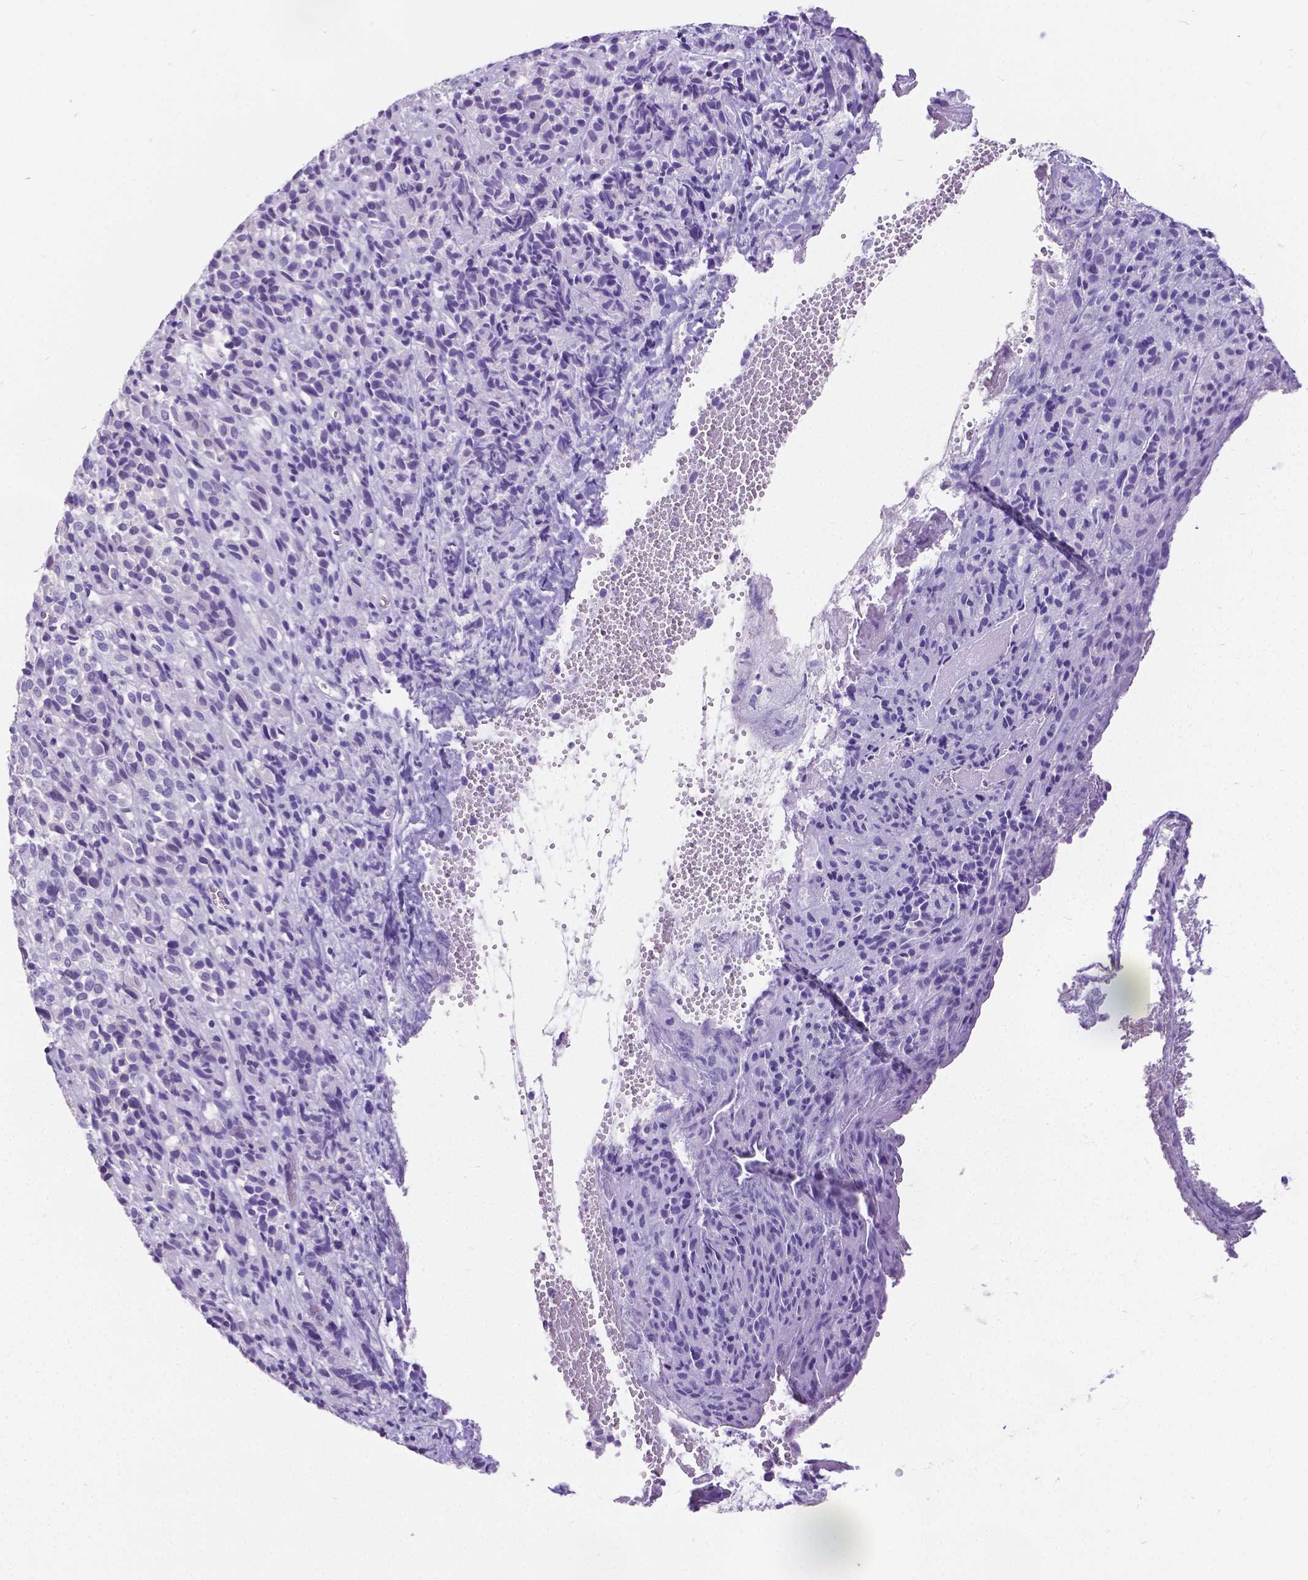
{"staining": {"intensity": "negative", "quantity": "none", "location": "none"}, "tissue": "melanoma", "cell_type": "Tumor cells", "image_type": "cancer", "snomed": [{"axis": "morphology", "description": "Malignant melanoma, Metastatic site"}, {"axis": "topography", "description": "Brain"}], "caption": "There is no significant positivity in tumor cells of melanoma.", "gene": "SATB2", "patient": {"sex": "female", "age": 56}}